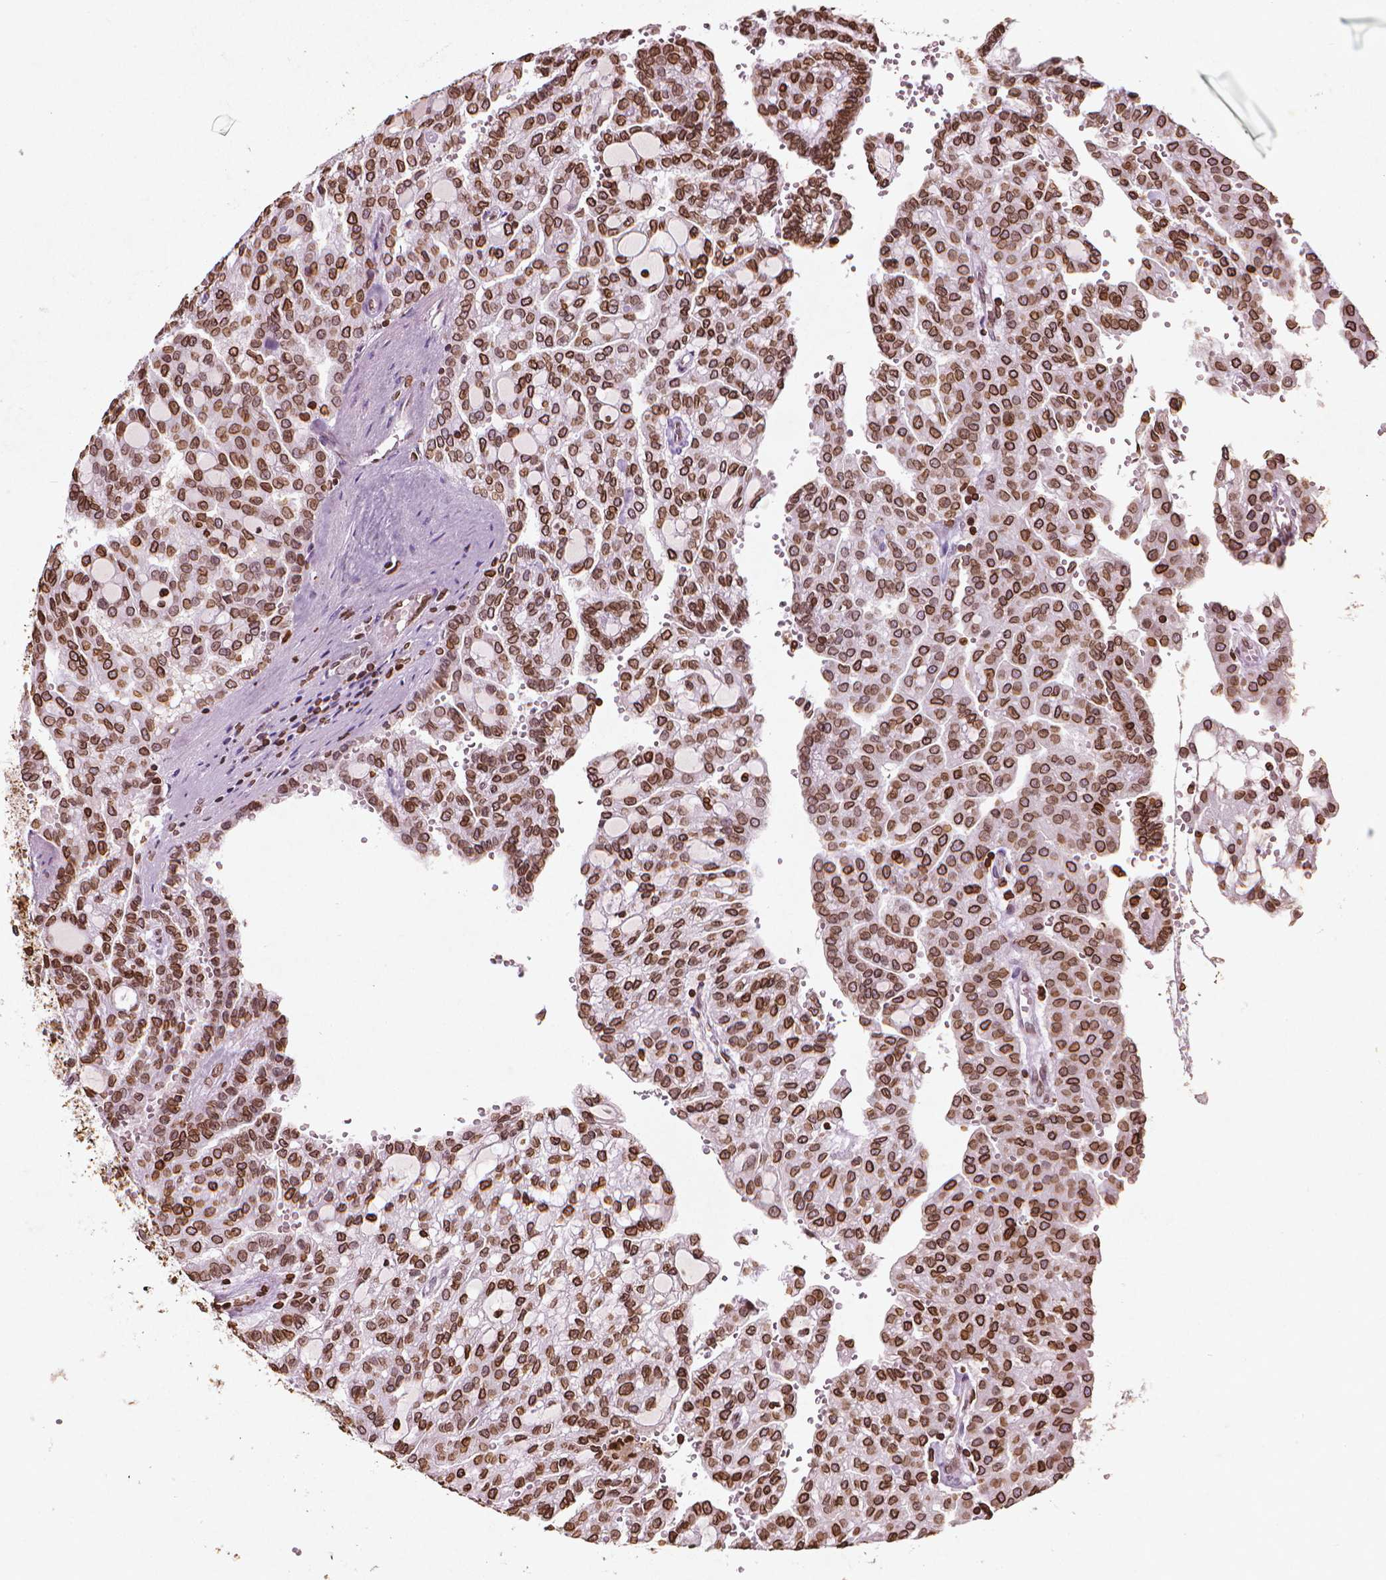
{"staining": {"intensity": "strong", "quantity": ">75%", "location": "cytoplasmic/membranous,nuclear"}, "tissue": "renal cancer", "cell_type": "Tumor cells", "image_type": "cancer", "snomed": [{"axis": "morphology", "description": "Adenocarcinoma, NOS"}, {"axis": "topography", "description": "Kidney"}], "caption": "The histopathology image displays staining of renal cancer, revealing strong cytoplasmic/membranous and nuclear protein expression (brown color) within tumor cells.", "gene": "LMNB1", "patient": {"sex": "male", "age": 63}}